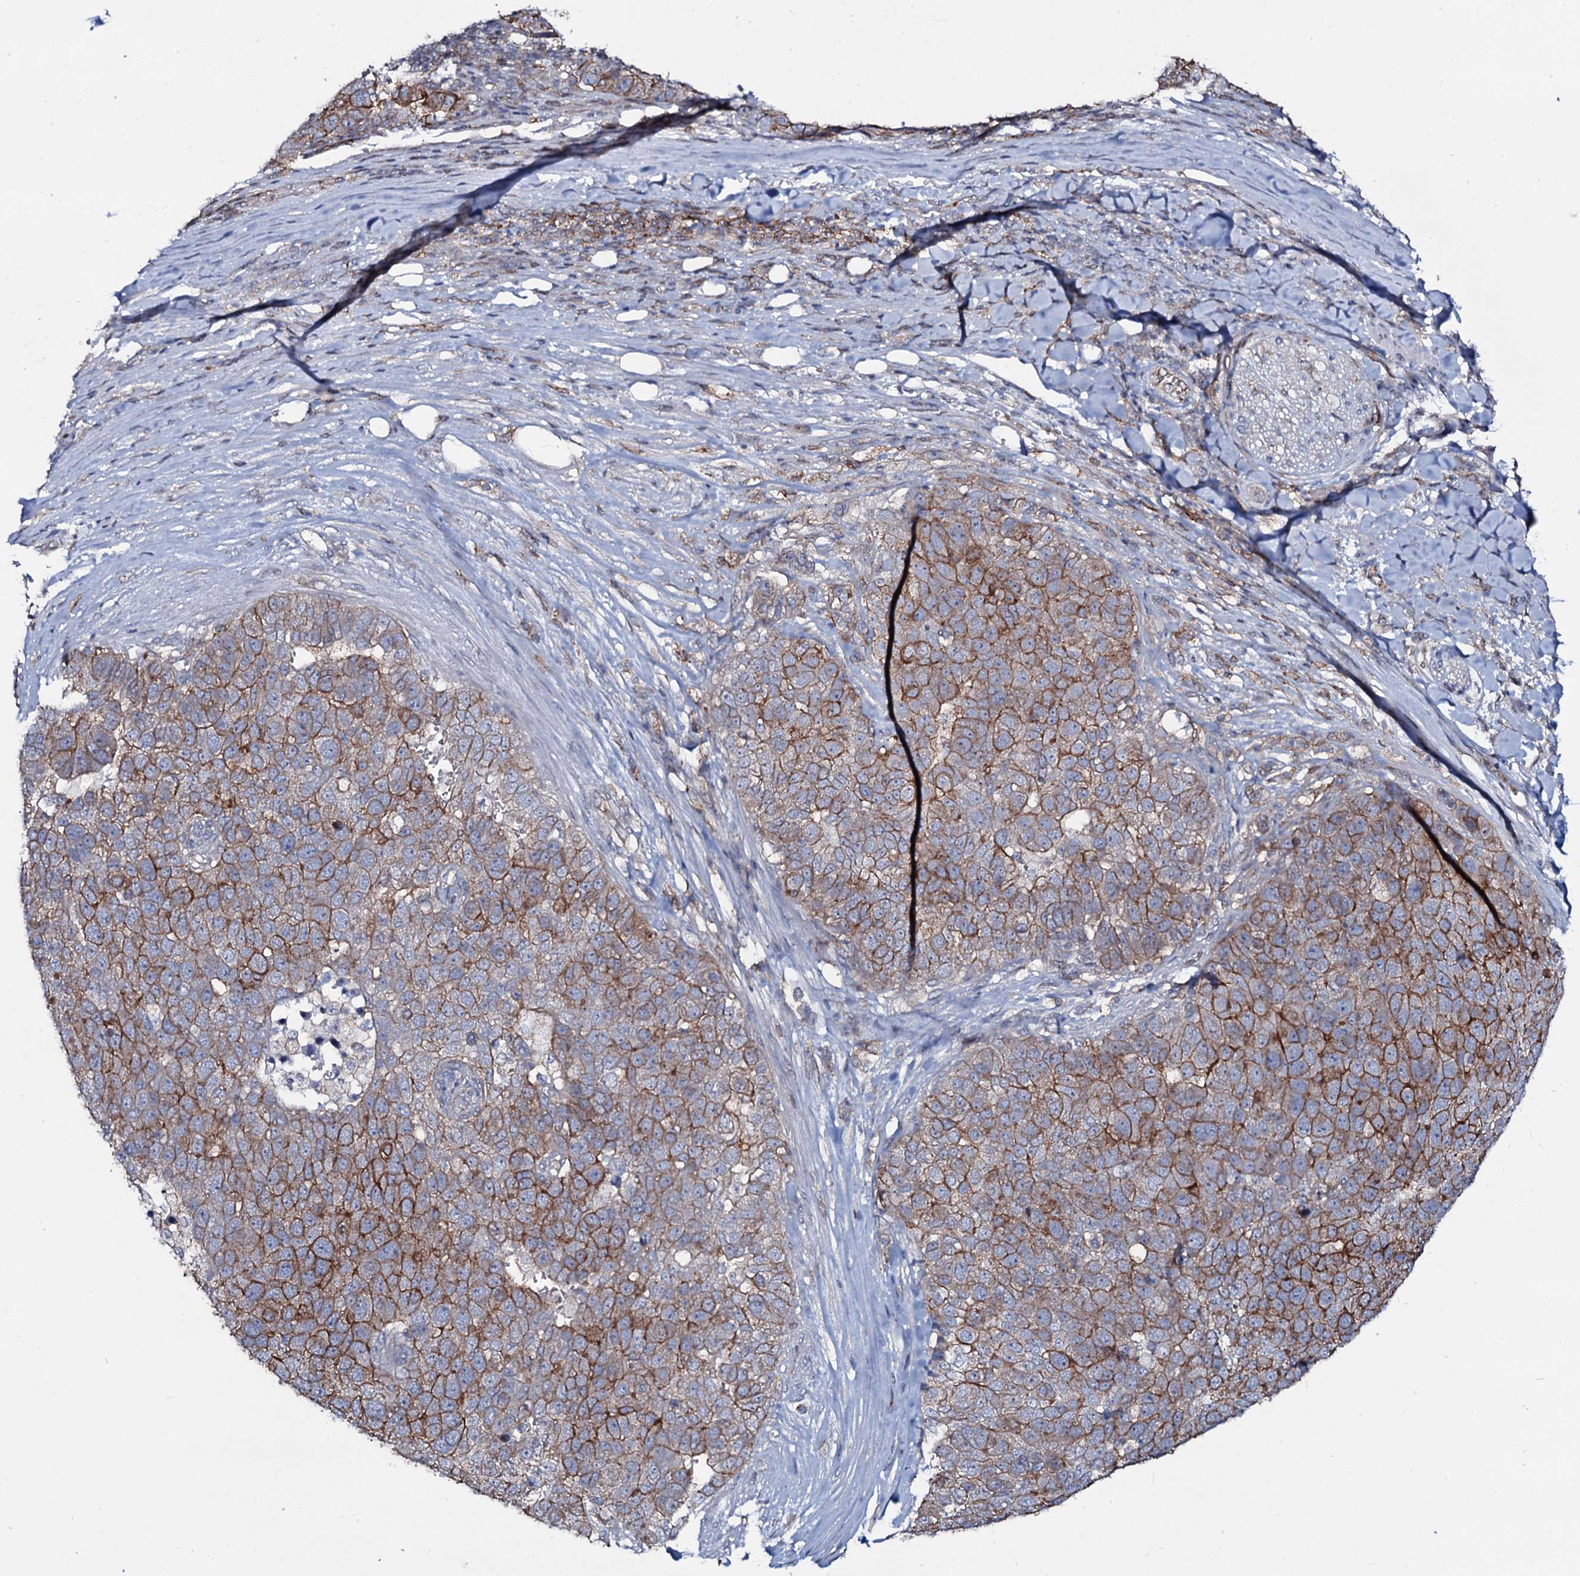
{"staining": {"intensity": "strong", "quantity": ">75%", "location": "cytoplasmic/membranous"}, "tissue": "pancreatic cancer", "cell_type": "Tumor cells", "image_type": "cancer", "snomed": [{"axis": "morphology", "description": "Adenocarcinoma, NOS"}, {"axis": "topography", "description": "Pancreas"}], "caption": "Approximately >75% of tumor cells in pancreatic cancer (adenocarcinoma) reveal strong cytoplasmic/membranous protein expression as visualized by brown immunohistochemical staining.", "gene": "SNAP23", "patient": {"sex": "female", "age": 61}}